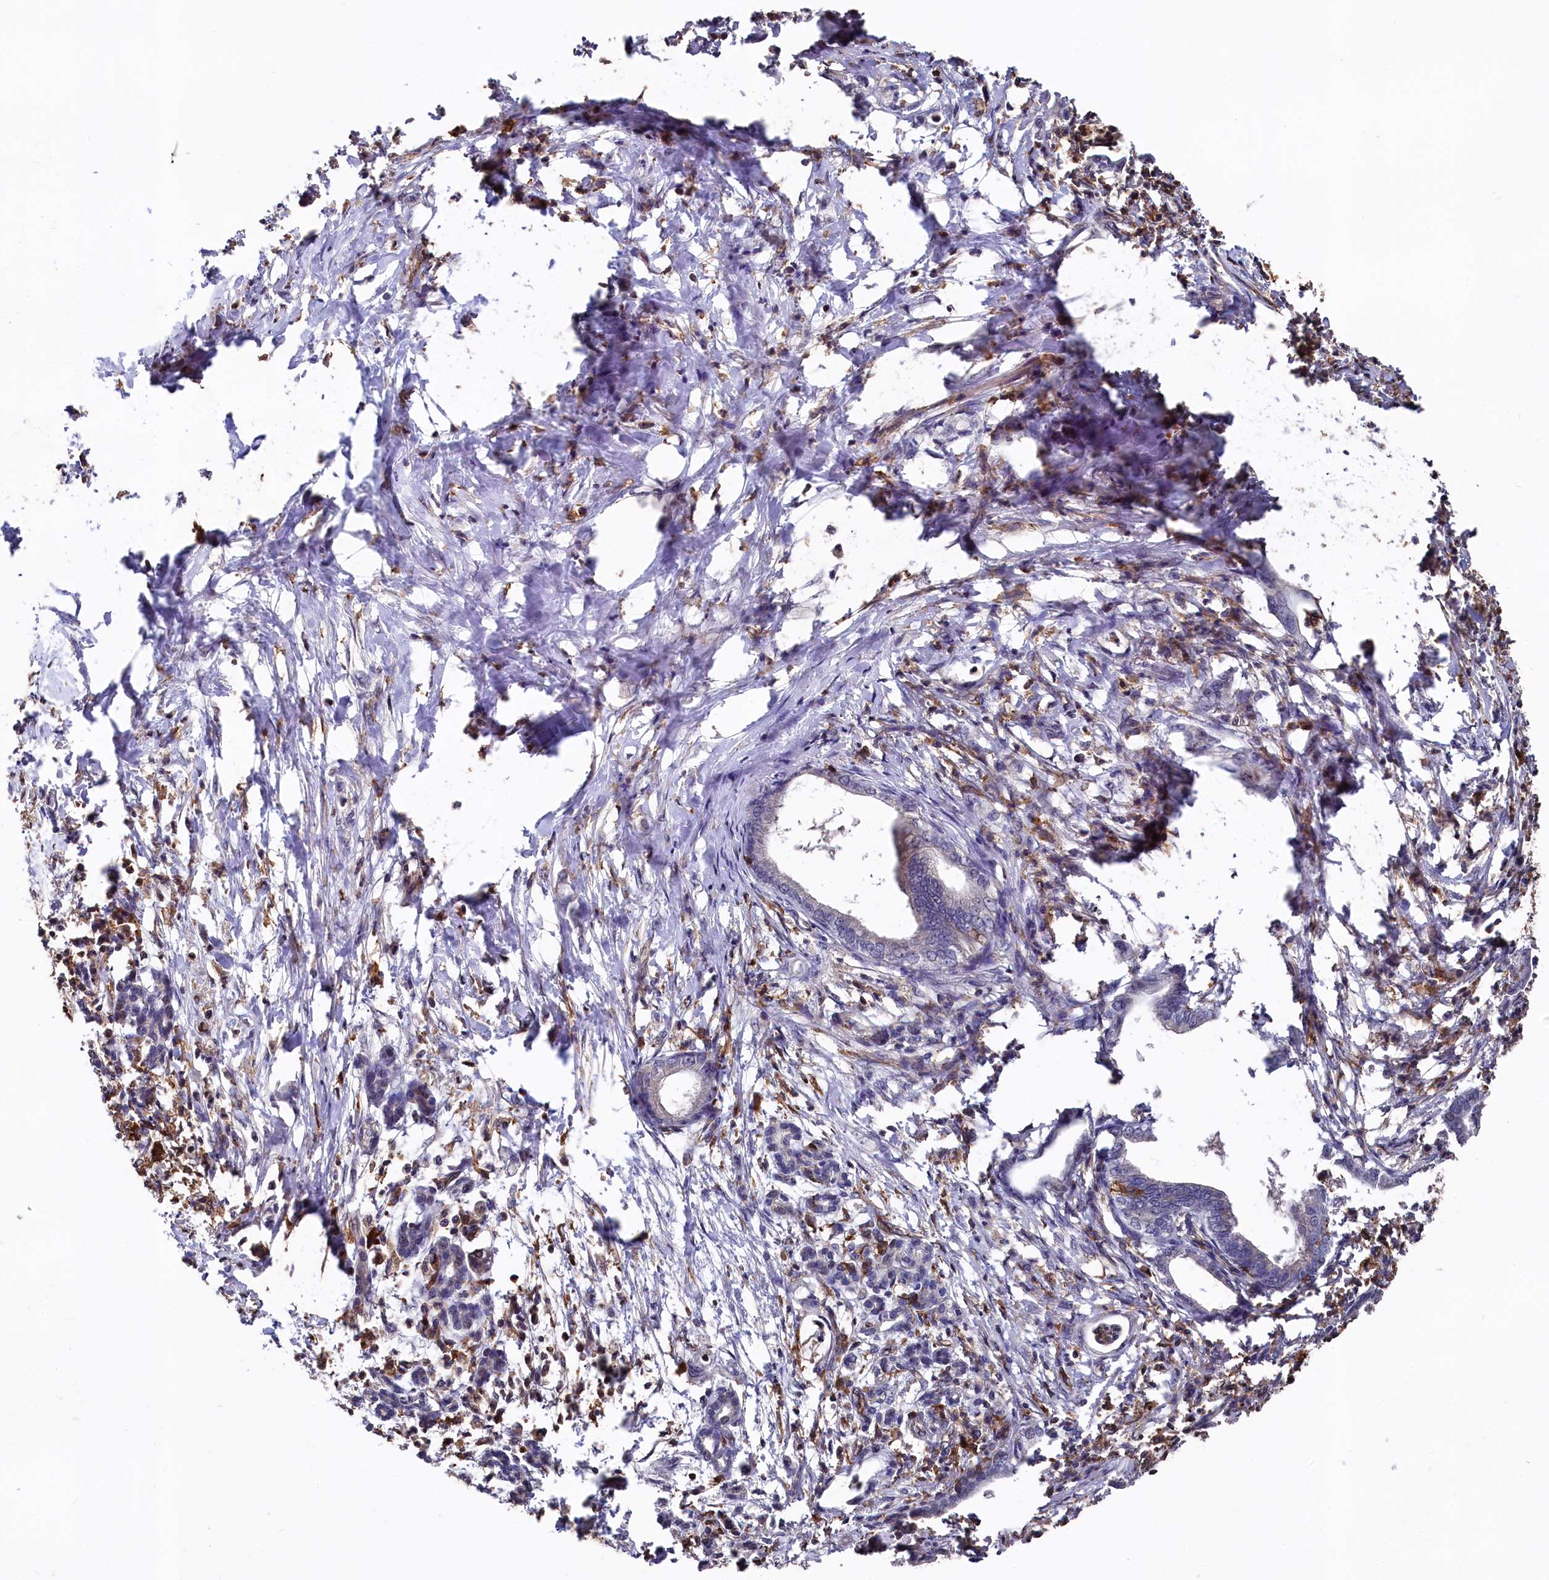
{"staining": {"intensity": "negative", "quantity": "none", "location": "none"}, "tissue": "pancreatic cancer", "cell_type": "Tumor cells", "image_type": "cancer", "snomed": [{"axis": "morphology", "description": "Adenocarcinoma, NOS"}, {"axis": "topography", "description": "Pancreas"}], "caption": "There is no significant expression in tumor cells of adenocarcinoma (pancreatic).", "gene": "PLEKHO2", "patient": {"sex": "female", "age": 55}}